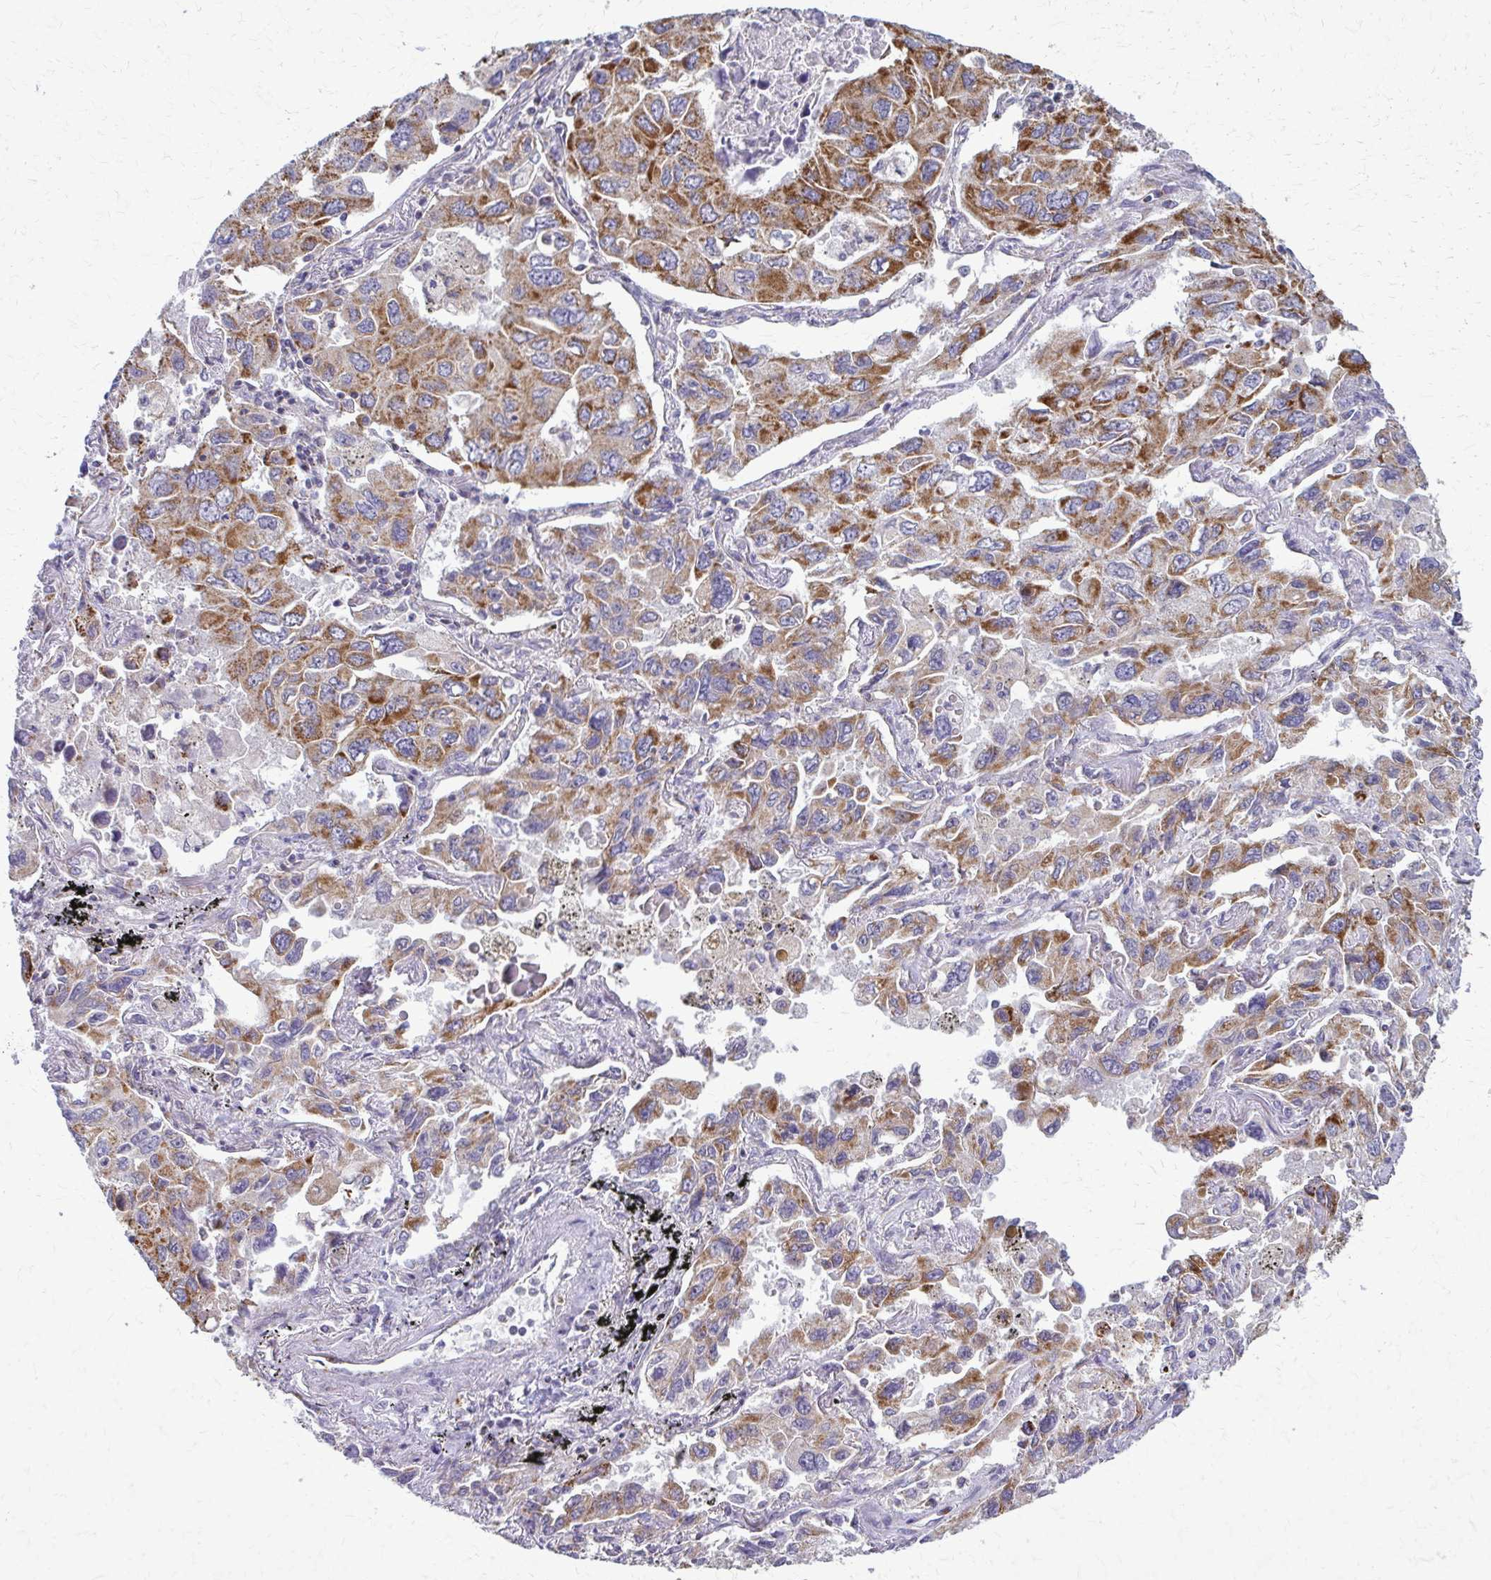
{"staining": {"intensity": "moderate", "quantity": ">75%", "location": "cytoplasmic/membranous"}, "tissue": "lung cancer", "cell_type": "Tumor cells", "image_type": "cancer", "snomed": [{"axis": "morphology", "description": "Adenocarcinoma, NOS"}, {"axis": "topography", "description": "Lung"}], "caption": "Lung cancer (adenocarcinoma) was stained to show a protein in brown. There is medium levels of moderate cytoplasmic/membranous staining in approximately >75% of tumor cells.", "gene": "TVP23A", "patient": {"sex": "male", "age": 64}}